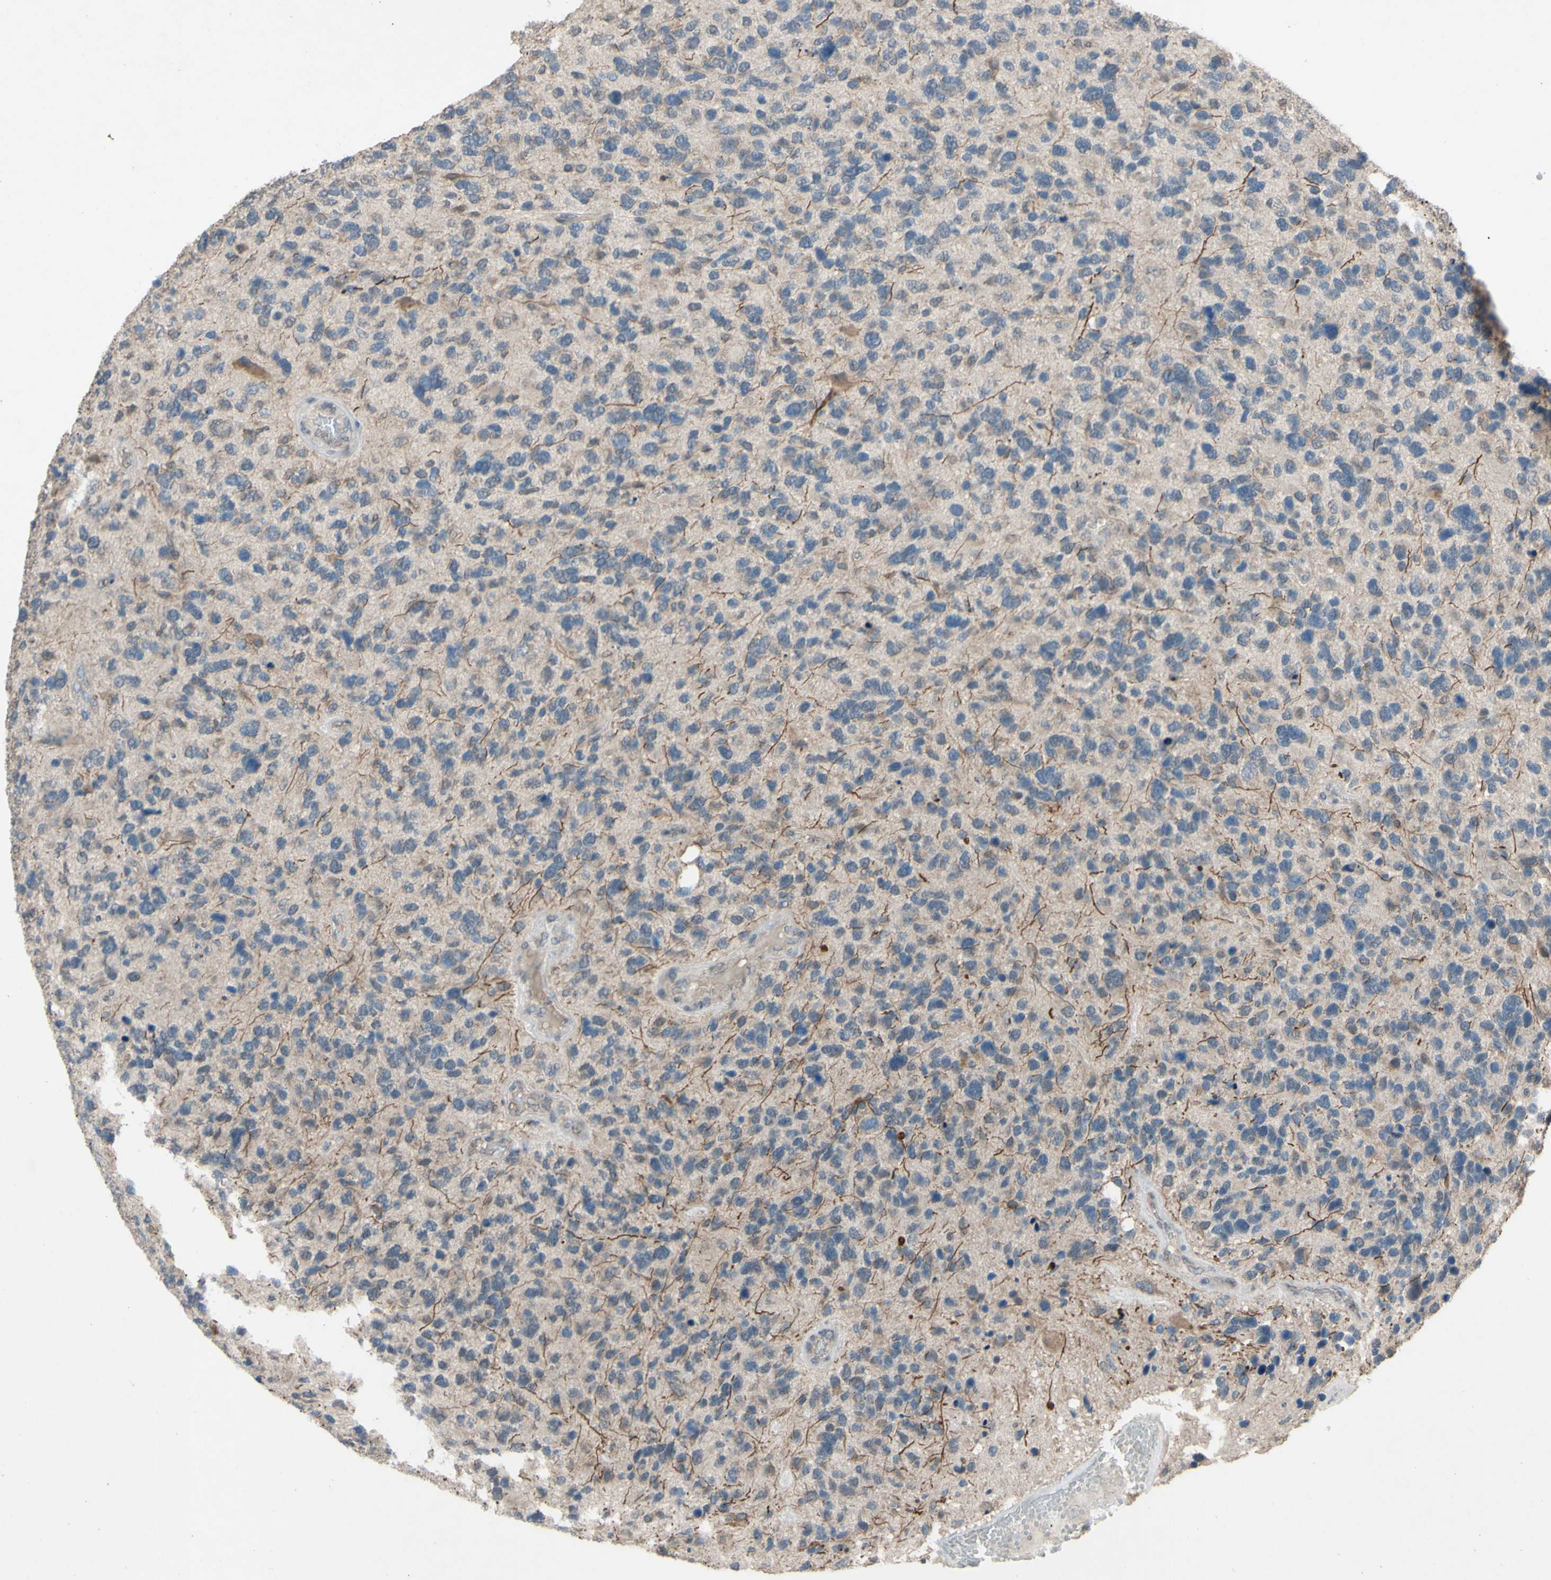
{"staining": {"intensity": "negative", "quantity": "none", "location": "none"}, "tissue": "glioma", "cell_type": "Tumor cells", "image_type": "cancer", "snomed": [{"axis": "morphology", "description": "Glioma, malignant, High grade"}, {"axis": "topography", "description": "Brain"}], "caption": "IHC of human malignant high-grade glioma exhibits no positivity in tumor cells.", "gene": "CDCP1", "patient": {"sex": "female", "age": 58}}